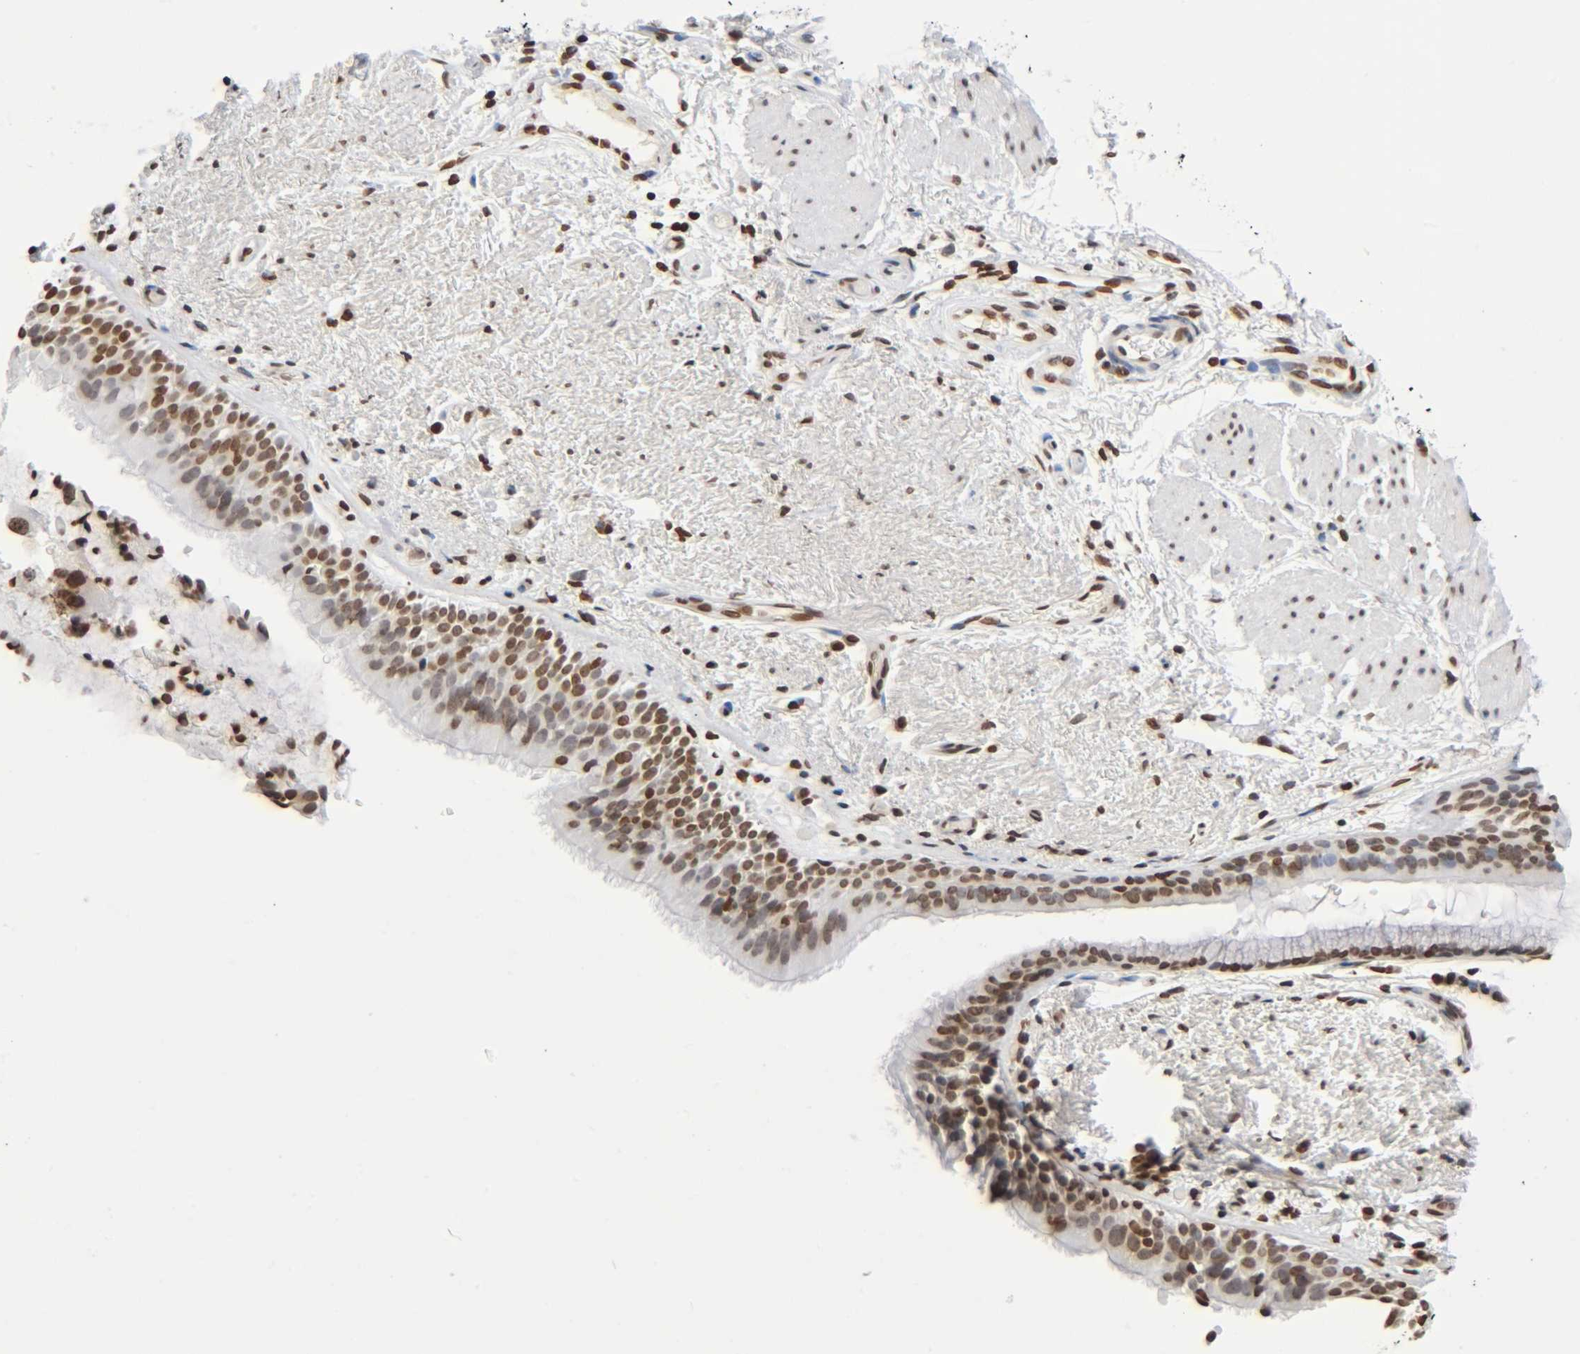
{"staining": {"intensity": "moderate", "quantity": ">75%", "location": "nuclear"}, "tissue": "bronchus", "cell_type": "Respiratory epithelial cells", "image_type": "normal", "snomed": [{"axis": "morphology", "description": "Normal tissue, NOS"}, {"axis": "topography", "description": "Bronchus"}], "caption": "The micrograph shows immunohistochemical staining of normal bronchus. There is moderate nuclear positivity is appreciated in about >75% of respiratory epithelial cells.", "gene": "HOXA6", "patient": {"sex": "female", "age": 54}}